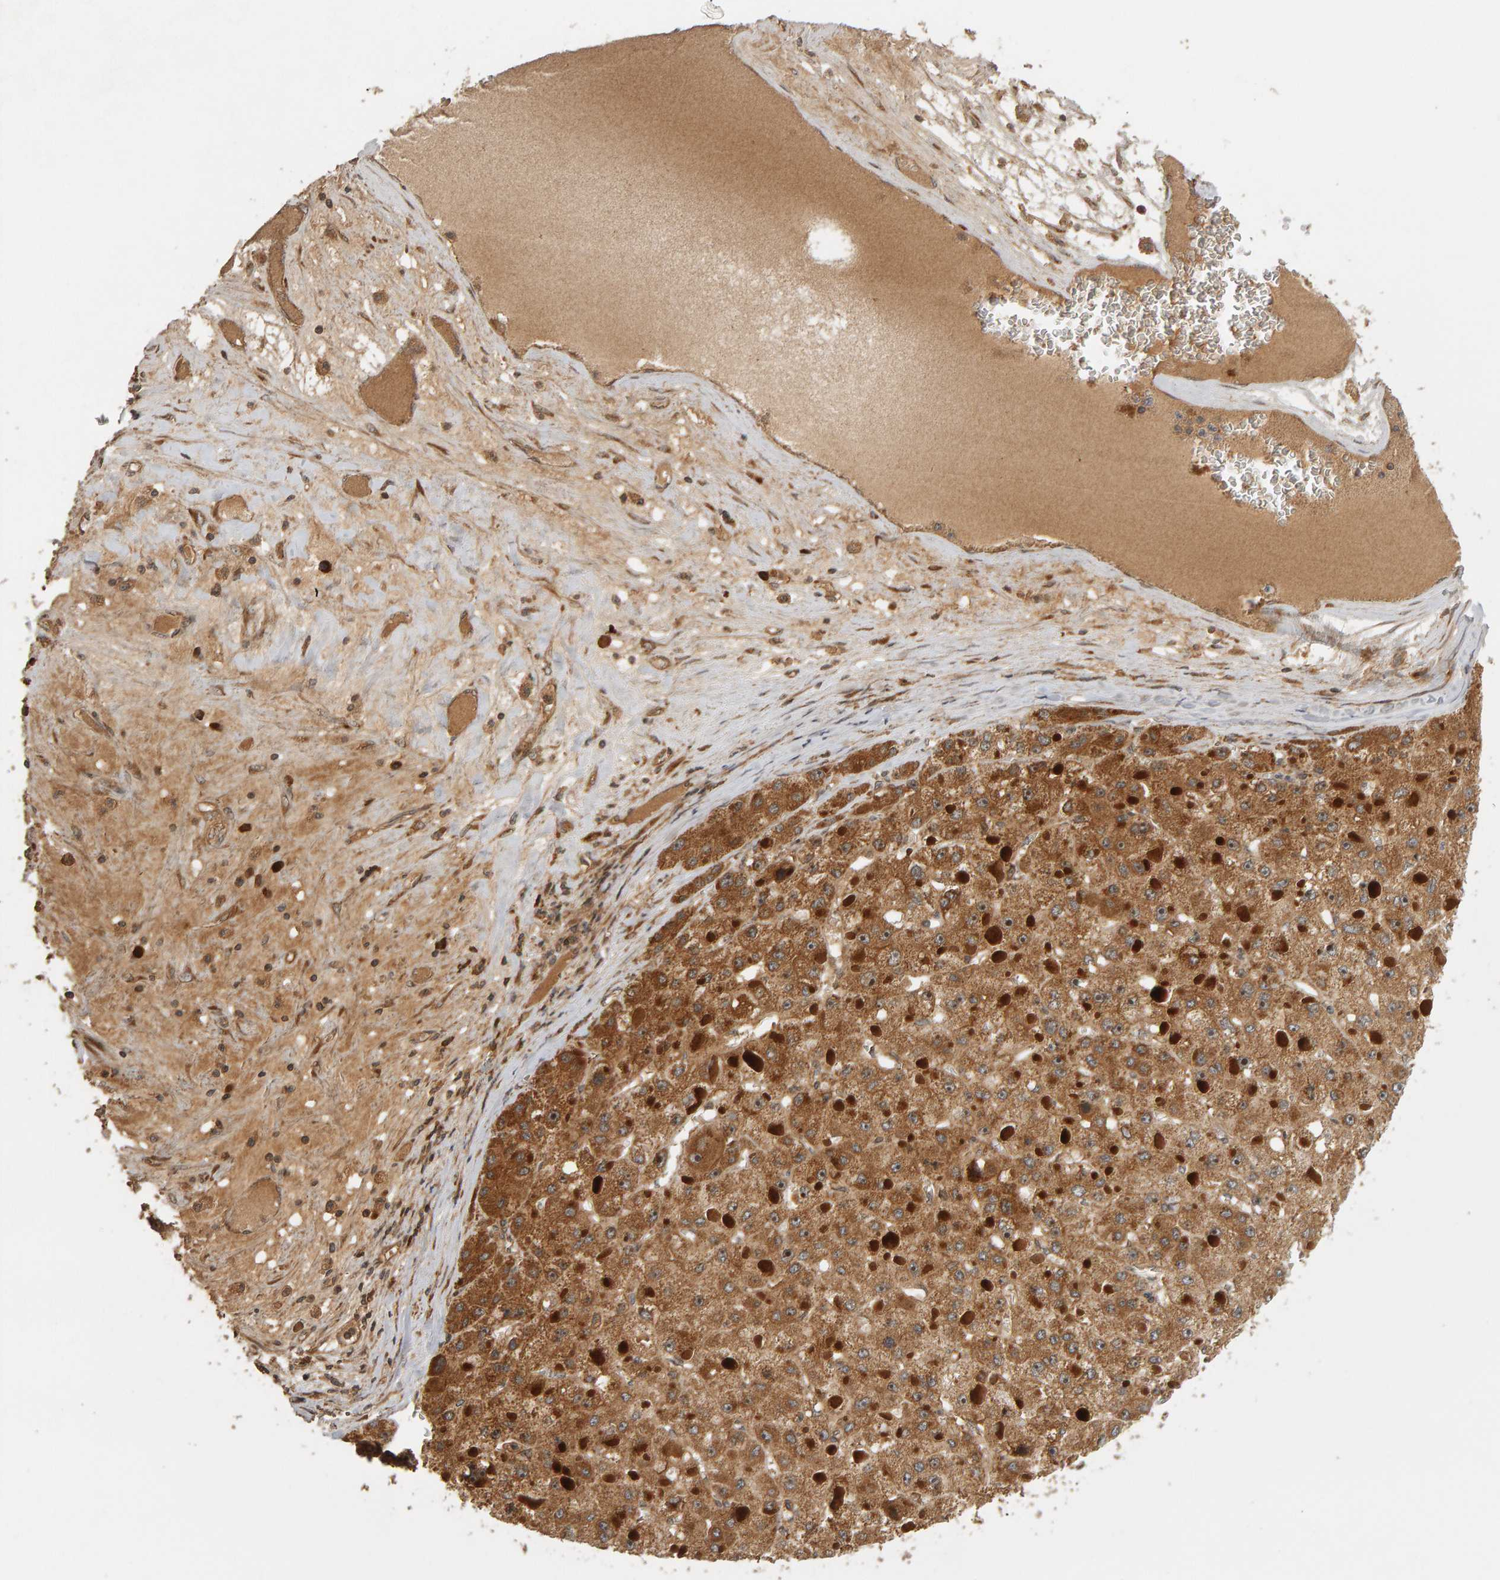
{"staining": {"intensity": "moderate", "quantity": ">75%", "location": "cytoplasmic/membranous"}, "tissue": "liver cancer", "cell_type": "Tumor cells", "image_type": "cancer", "snomed": [{"axis": "morphology", "description": "Carcinoma, Hepatocellular, NOS"}, {"axis": "topography", "description": "Liver"}], "caption": "A photomicrograph of hepatocellular carcinoma (liver) stained for a protein reveals moderate cytoplasmic/membranous brown staining in tumor cells. The staining was performed using DAB (3,3'-diaminobenzidine), with brown indicating positive protein expression. Nuclei are stained blue with hematoxylin.", "gene": "ZFAND1", "patient": {"sex": "female", "age": 73}}